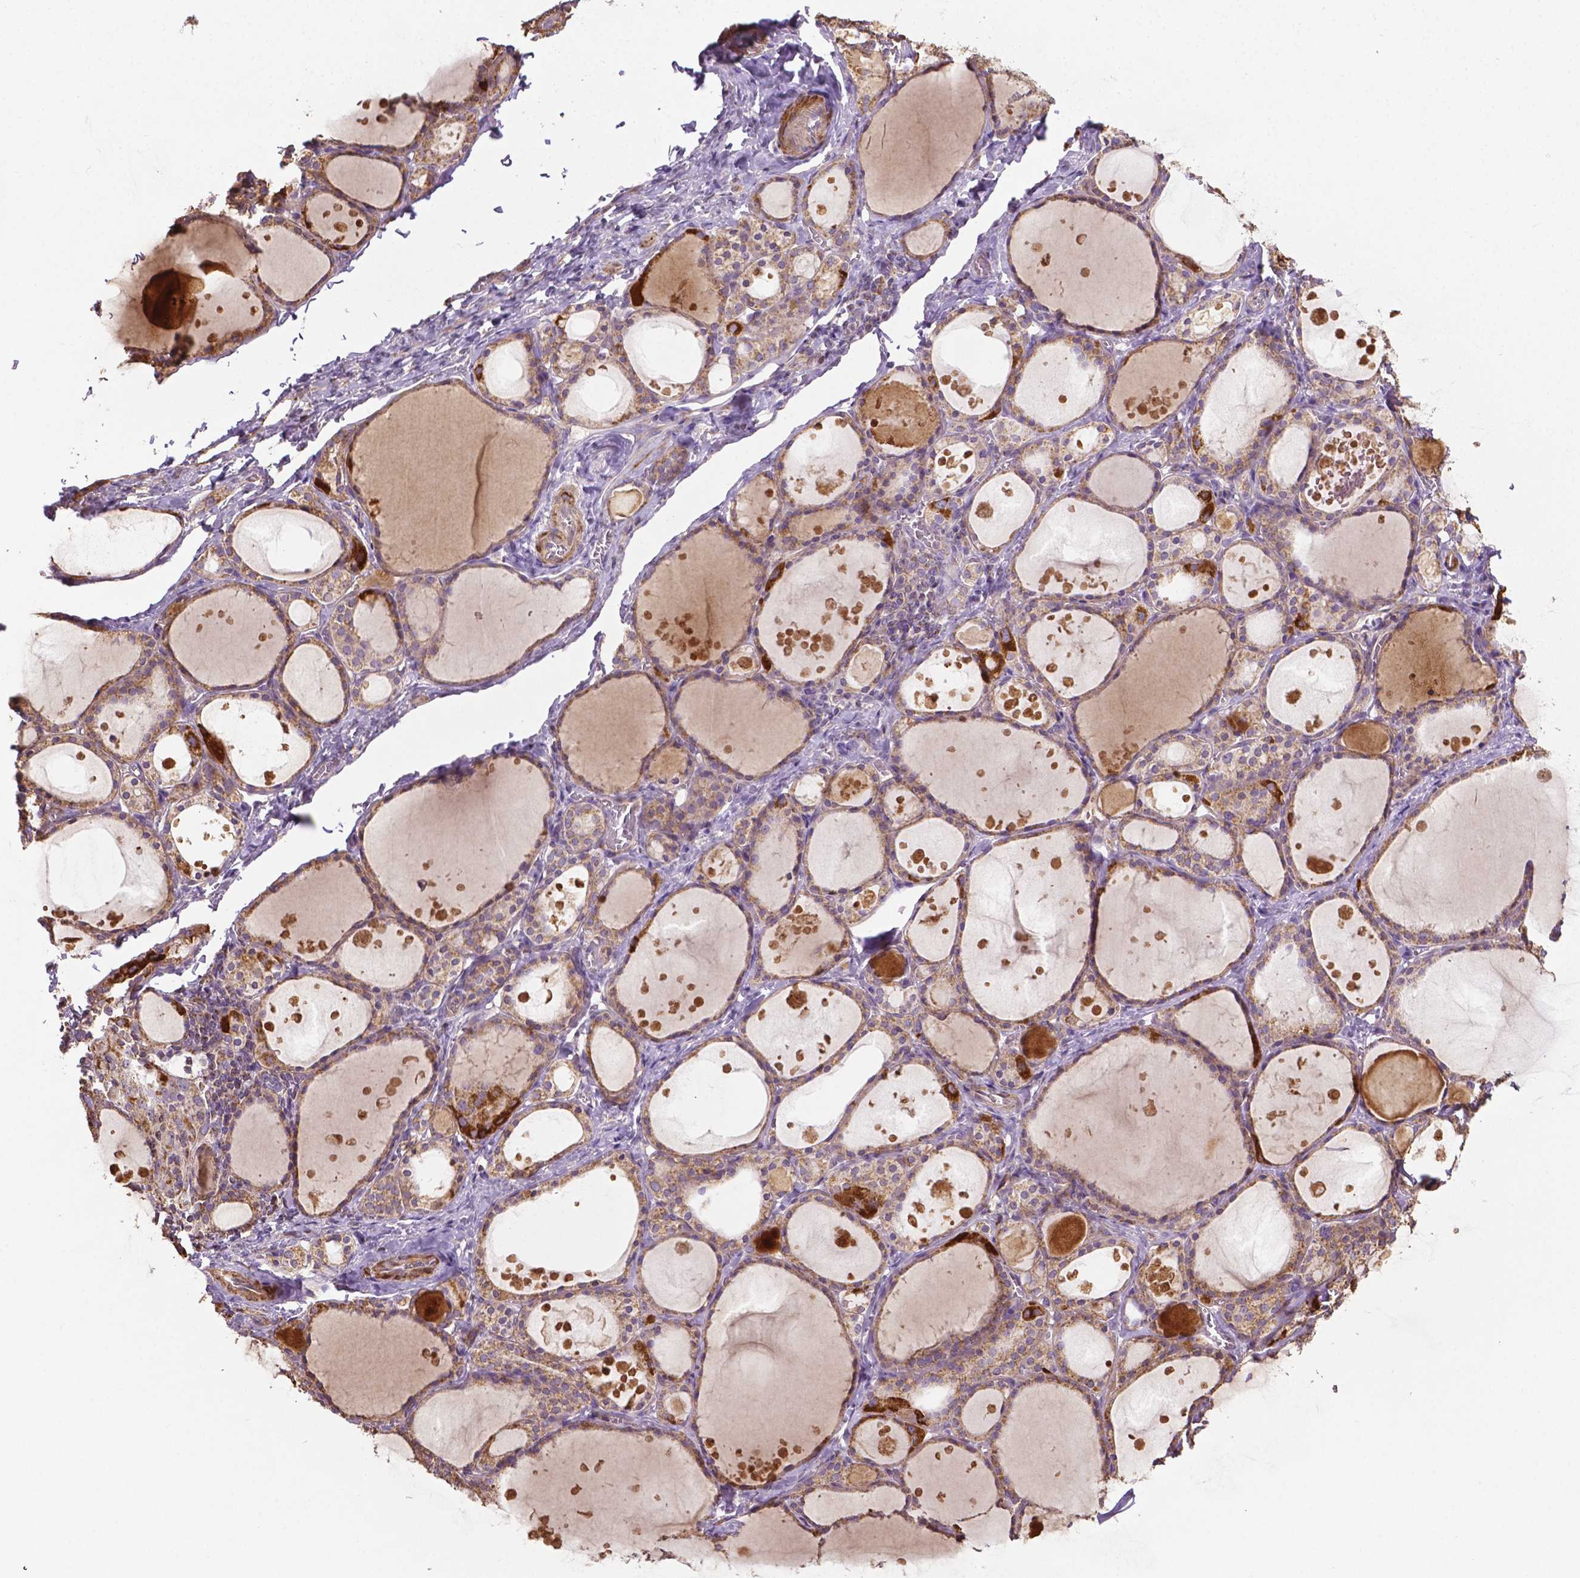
{"staining": {"intensity": "weak", "quantity": ">75%", "location": "cytoplasmic/membranous"}, "tissue": "thyroid gland", "cell_type": "Glandular cells", "image_type": "normal", "snomed": [{"axis": "morphology", "description": "Normal tissue, NOS"}, {"axis": "topography", "description": "Thyroid gland"}], "caption": "Immunohistochemistry (IHC) of unremarkable human thyroid gland displays low levels of weak cytoplasmic/membranous expression in approximately >75% of glandular cells.", "gene": "LRR1", "patient": {"sex": "male", "age": 68}}